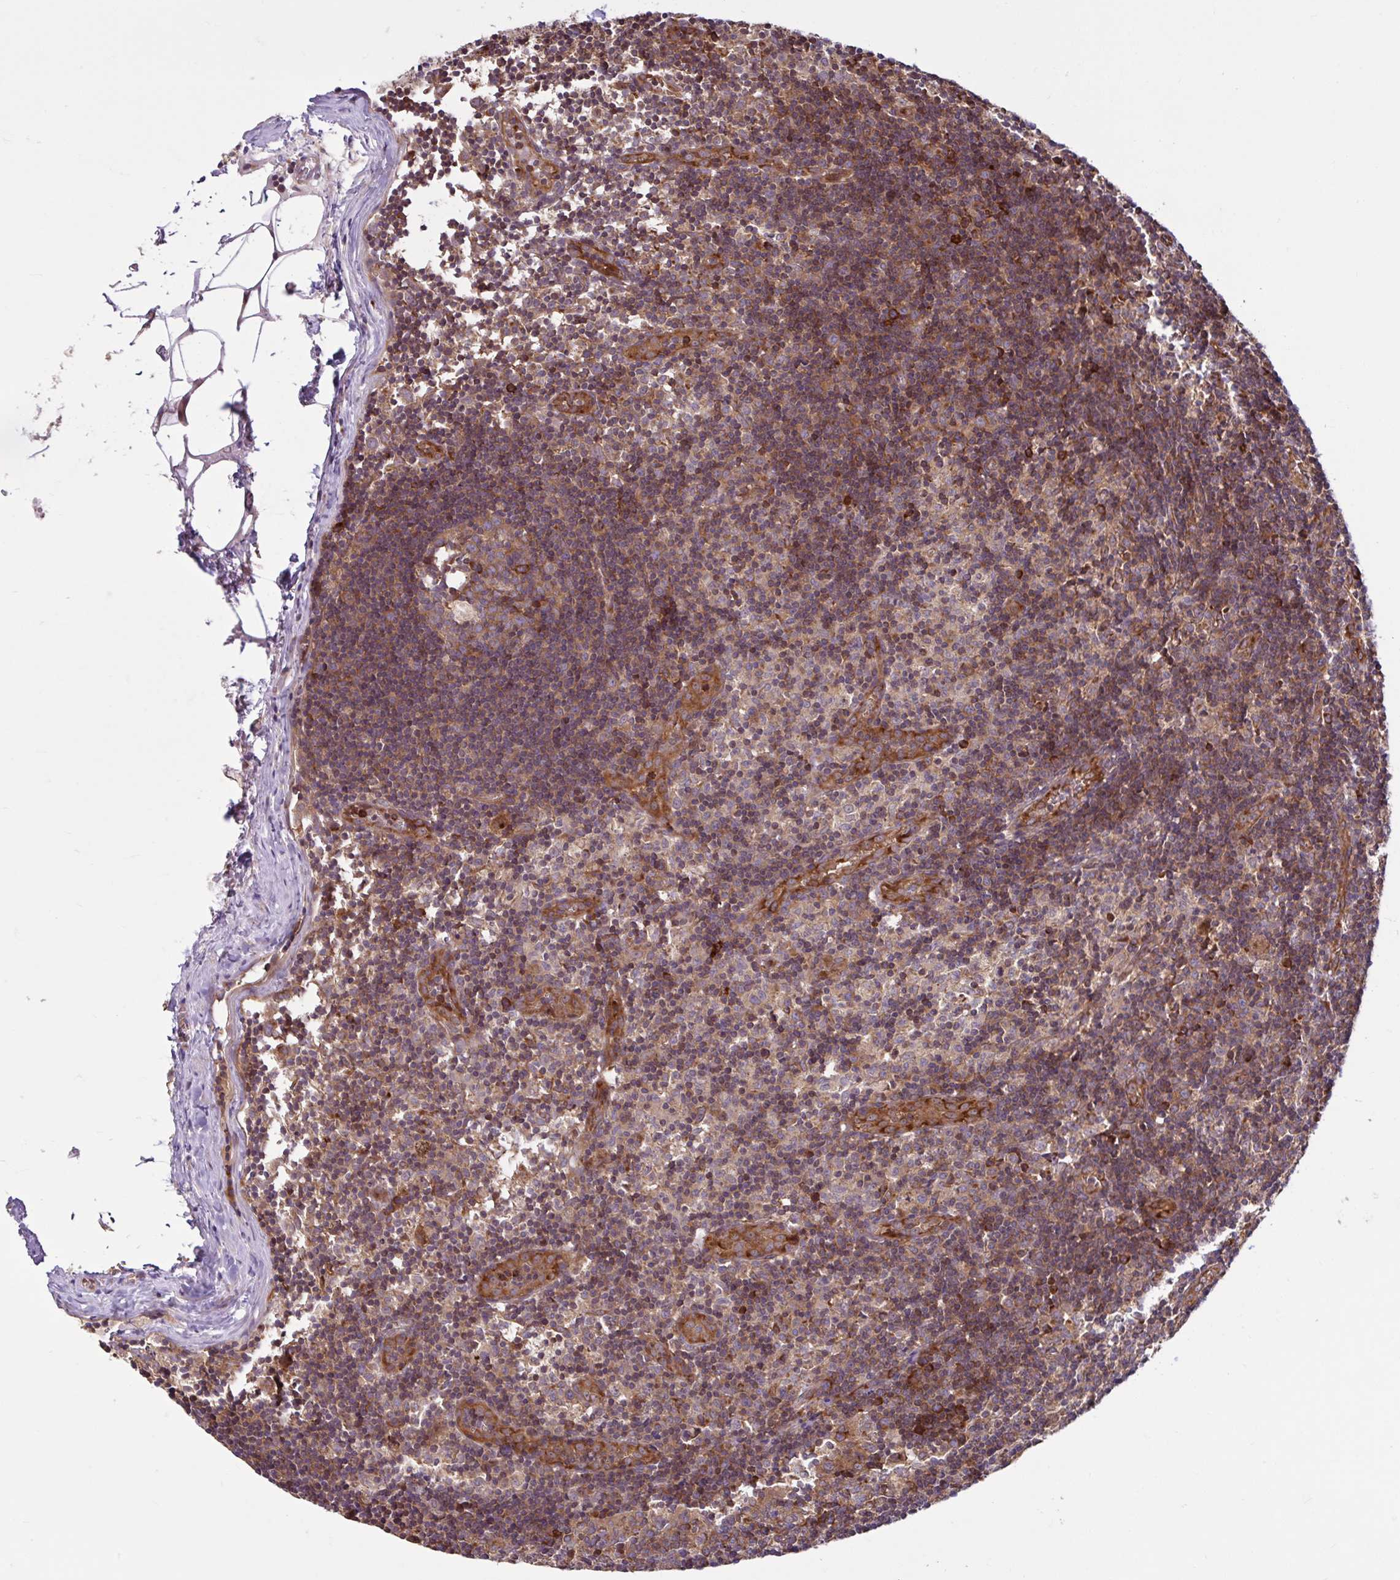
{"staining": {"intensity": "moderate", "quantity": "25%-75%", "location": "cytoplasmic/membranous"}, "tissue": "lymph node", "cell_type": "Germinal center cells", "image_type": "normal", "snomed": [{"axis": "morphology", "description": "Normal tissue, NOS"}, {"axis": "topography", "description": "Lymph node"}], "caption": "This micrograph exhibits immunohistochemistry staining of normal lymph node, with medium moderate cytoplasmic/membranous expression in approximately 25%-75% of germinal center cells.", "gene": "NTPCR", "patient": {"sex": "female", "age": 45}}